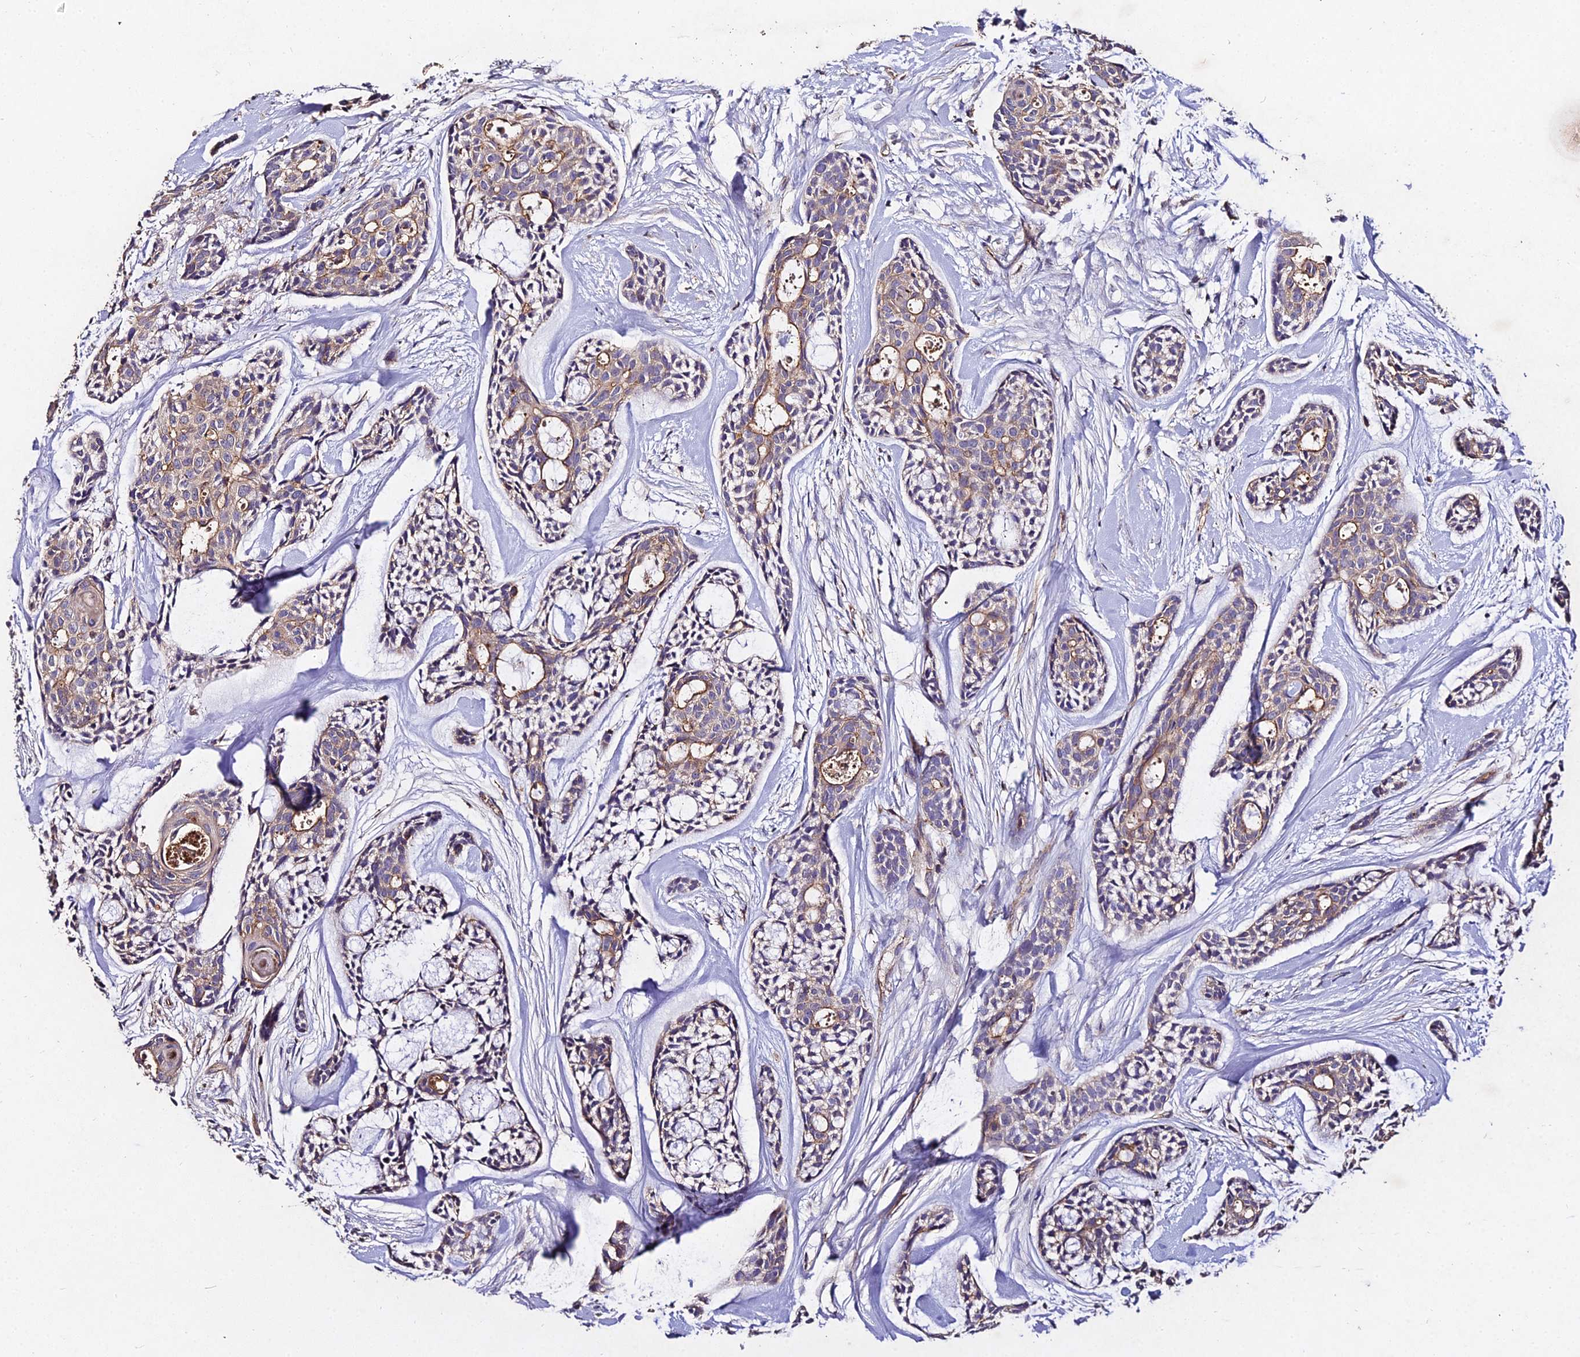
{"staining": {"intensity": "moderate", "quantity": "<25%", "location": "cytoplasmic/membranous"}, "tissue": "head and neck cancer", "cell_type": "Tumor cells", "image_type": "cancer", "snomed": [{"axis": "morphology", "description": "Adenocarcinoma, NOS"}, {"axis": "topography", "description": "Subcutis"}, {"axis": "topography", "description": "Head-Neck"}], "caption": "Head and neck cancer stained with a brown dye demonstrates moderate cytoplasmic/membranous positive positivity in about <25% of tumor cells.", "gene": "AP3M2", "patient": {"sex": "female", "age": 73}}